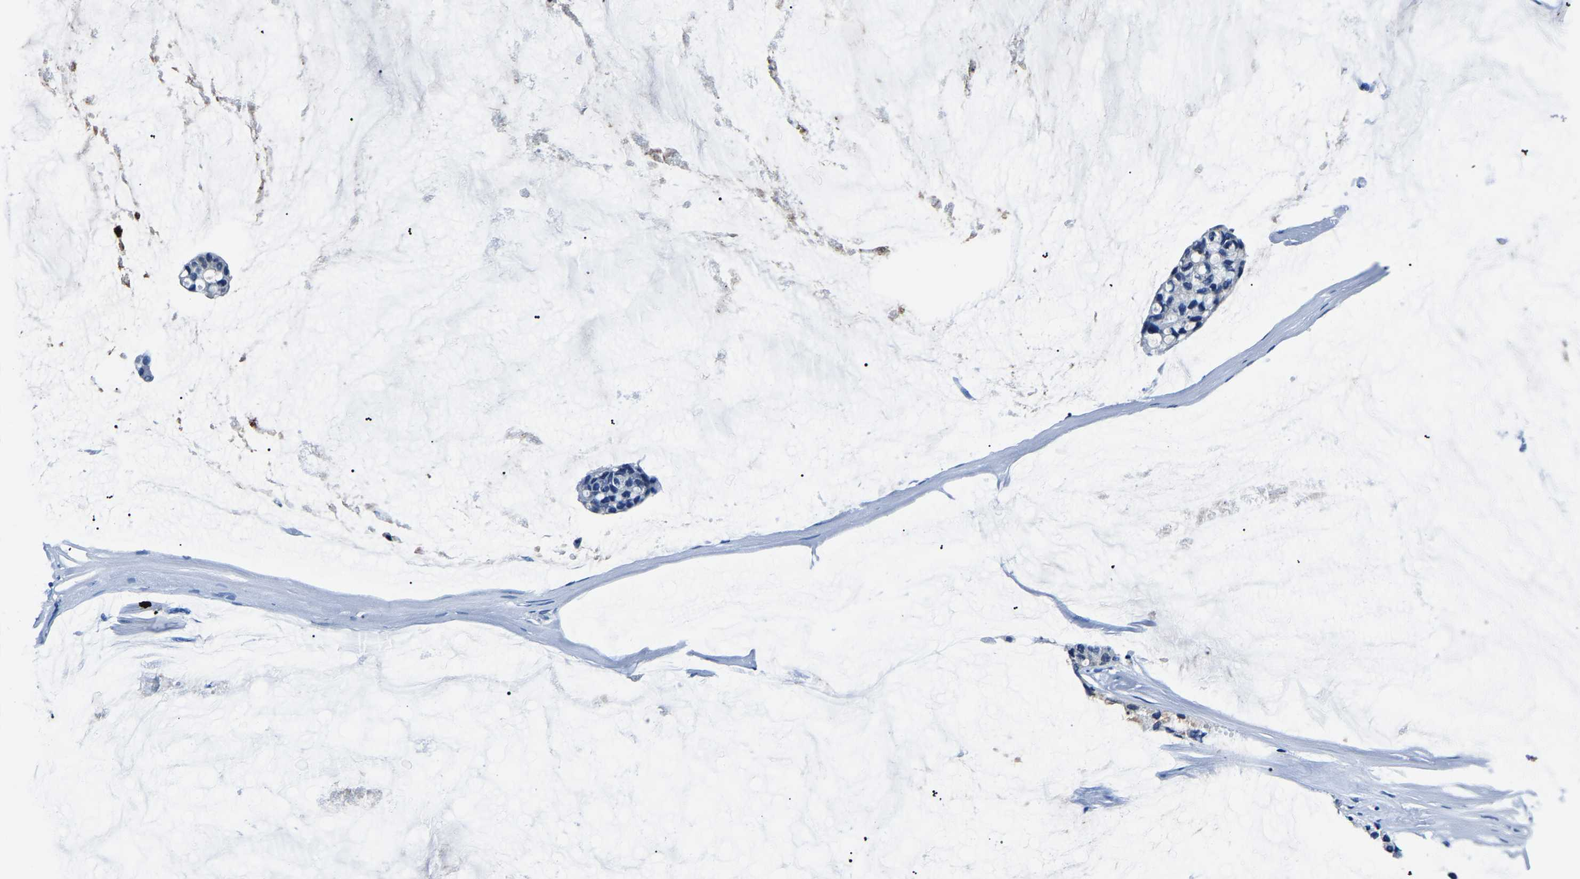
{"staining": {"intensity": "negative", "quantity": "none", "location": "none"}, "tissue": "ovarian cancer", "cell_type": "Tumor cells", "image_type": "cancer", "snomed": [{"axis": "morphology", "description": "Cystadenocarcinoma, mucinous, NOS"}, {"axis": "topography", "description": "Ovary"}], "caption": "High power microscopy photomicrograph of an immunohistochemistry histopathology image of mucinous cystadenocarcinoma (ovarian), revealing no significant positivity in tumor cells. The staining is performed using DAB brown chromogen with nuclei counter-stained in using hematoxylin.", "gene": "S100A13", "patient": {"sex": "female", "age": 39}}